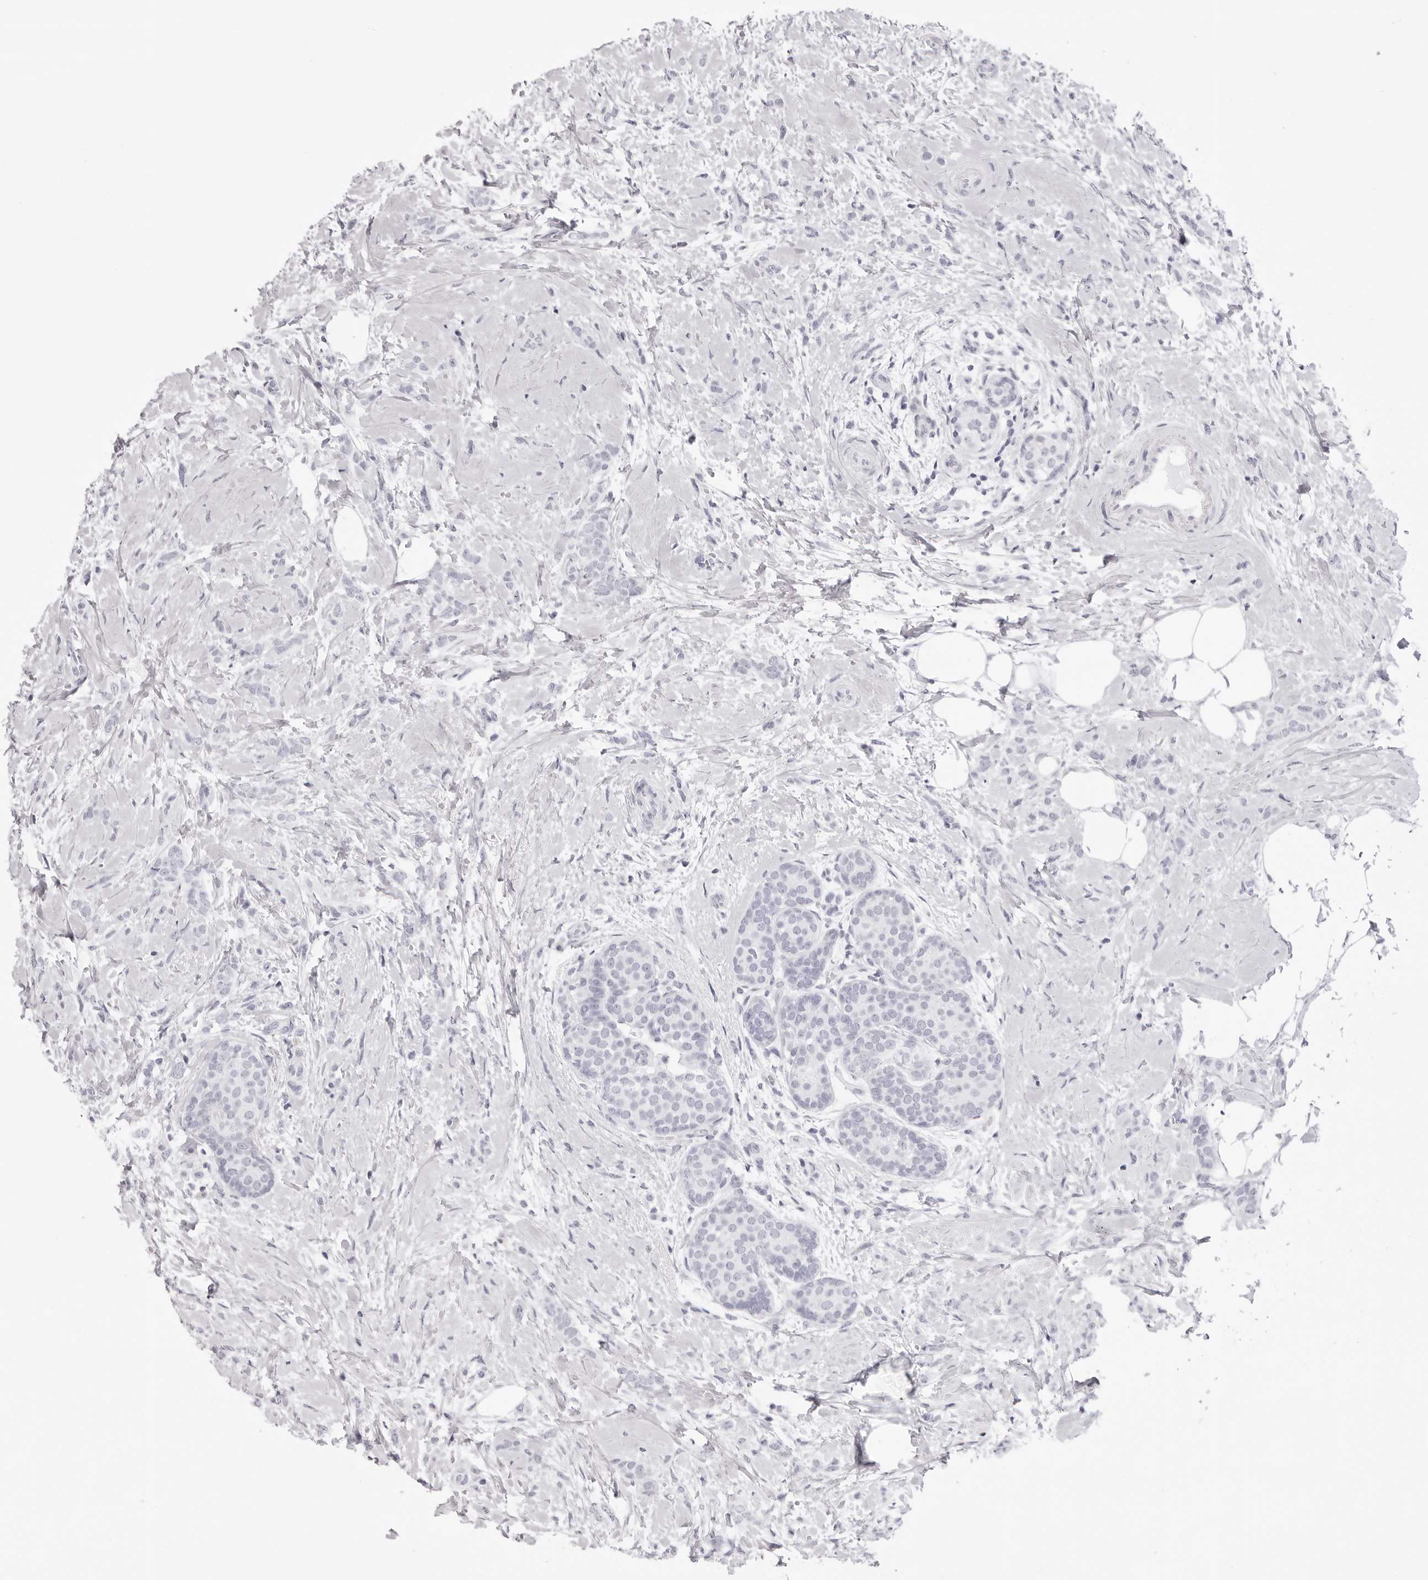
{"staining": {"intensity": "negative", "quantity": "none", "location": "none"}, "tissue": "breast cancer", "cell_type": "Tumor cells", "image_type": "cancer", "snomed": [{"axis": "morphology", "description": "Lobular carcinoma, in situ"}, {"axis": "morphology", "description": "Lobular carcinoma"}, {"axis": "topography", "description": "Breast"}], "caption": "An image of breast lobular carcinoma stained for a protein reveals no brown staining in tumor cells.", "gene": "SMIM2", "patient": {"sex": "female", "age": 41}}